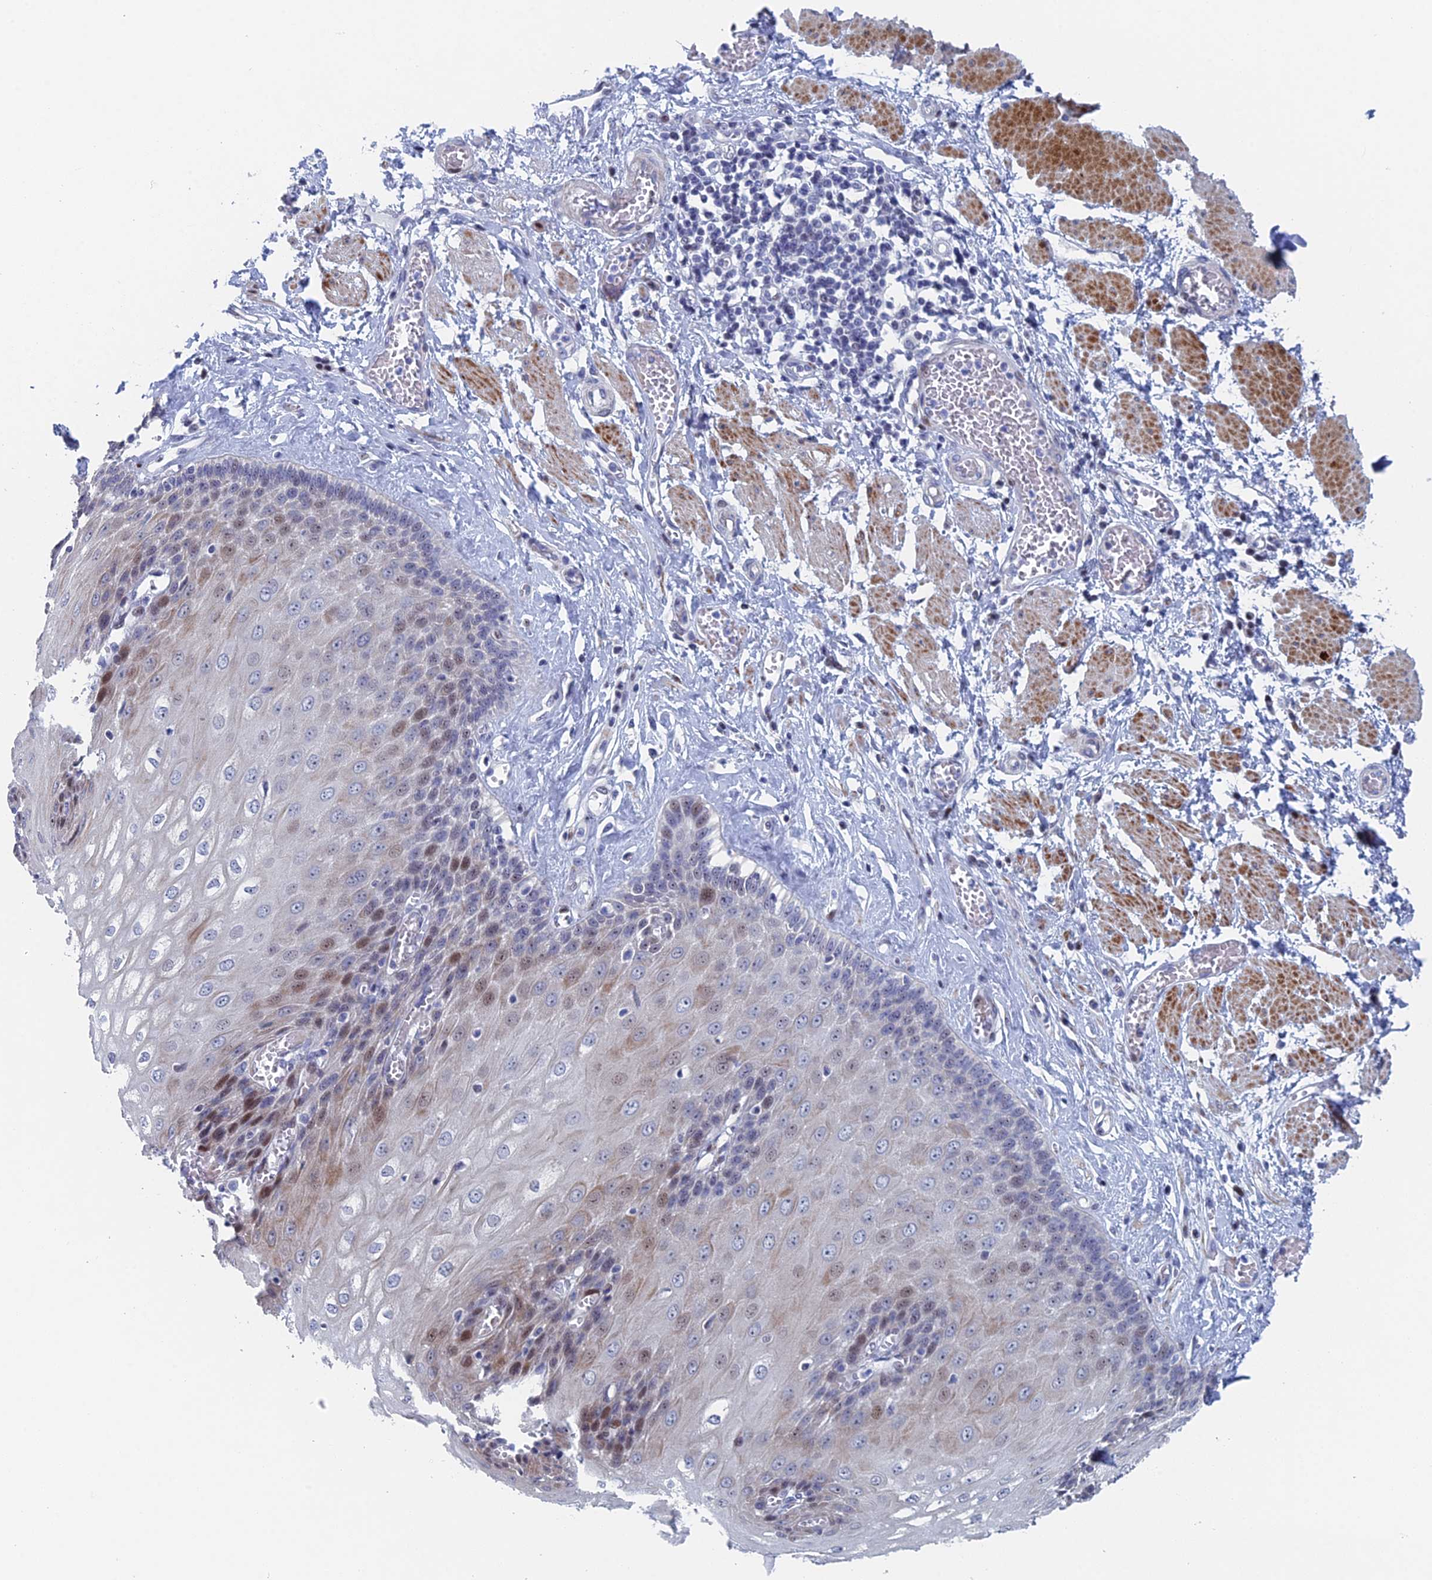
{"staining": {"intensity": "weak", "quantity": "<25%", "location": "cytoplasmic/membranous,nuclear"}, "tissue": "esophagus", "cell_type": "Squamous epithelial cells", "image_type": "normal", "snomed": [{"axis": "morphology", "description": "Normal tissue, NOS"}, {"axis": "topography", "description": "Esophagus"}], "caption": "Unremarkable esophagus was stained to show a protein in brown. There is no significant expression in squamous epithelial cells. The staining was performed using DAB (3,3'-diaminobenzidine) to visualize the protein expression in brown, while the nuclei were stained in blue with hematoxylin (Magnification: 20x).", "gene": "DRGX", "patient": {"sex": "male", "age": 60}}